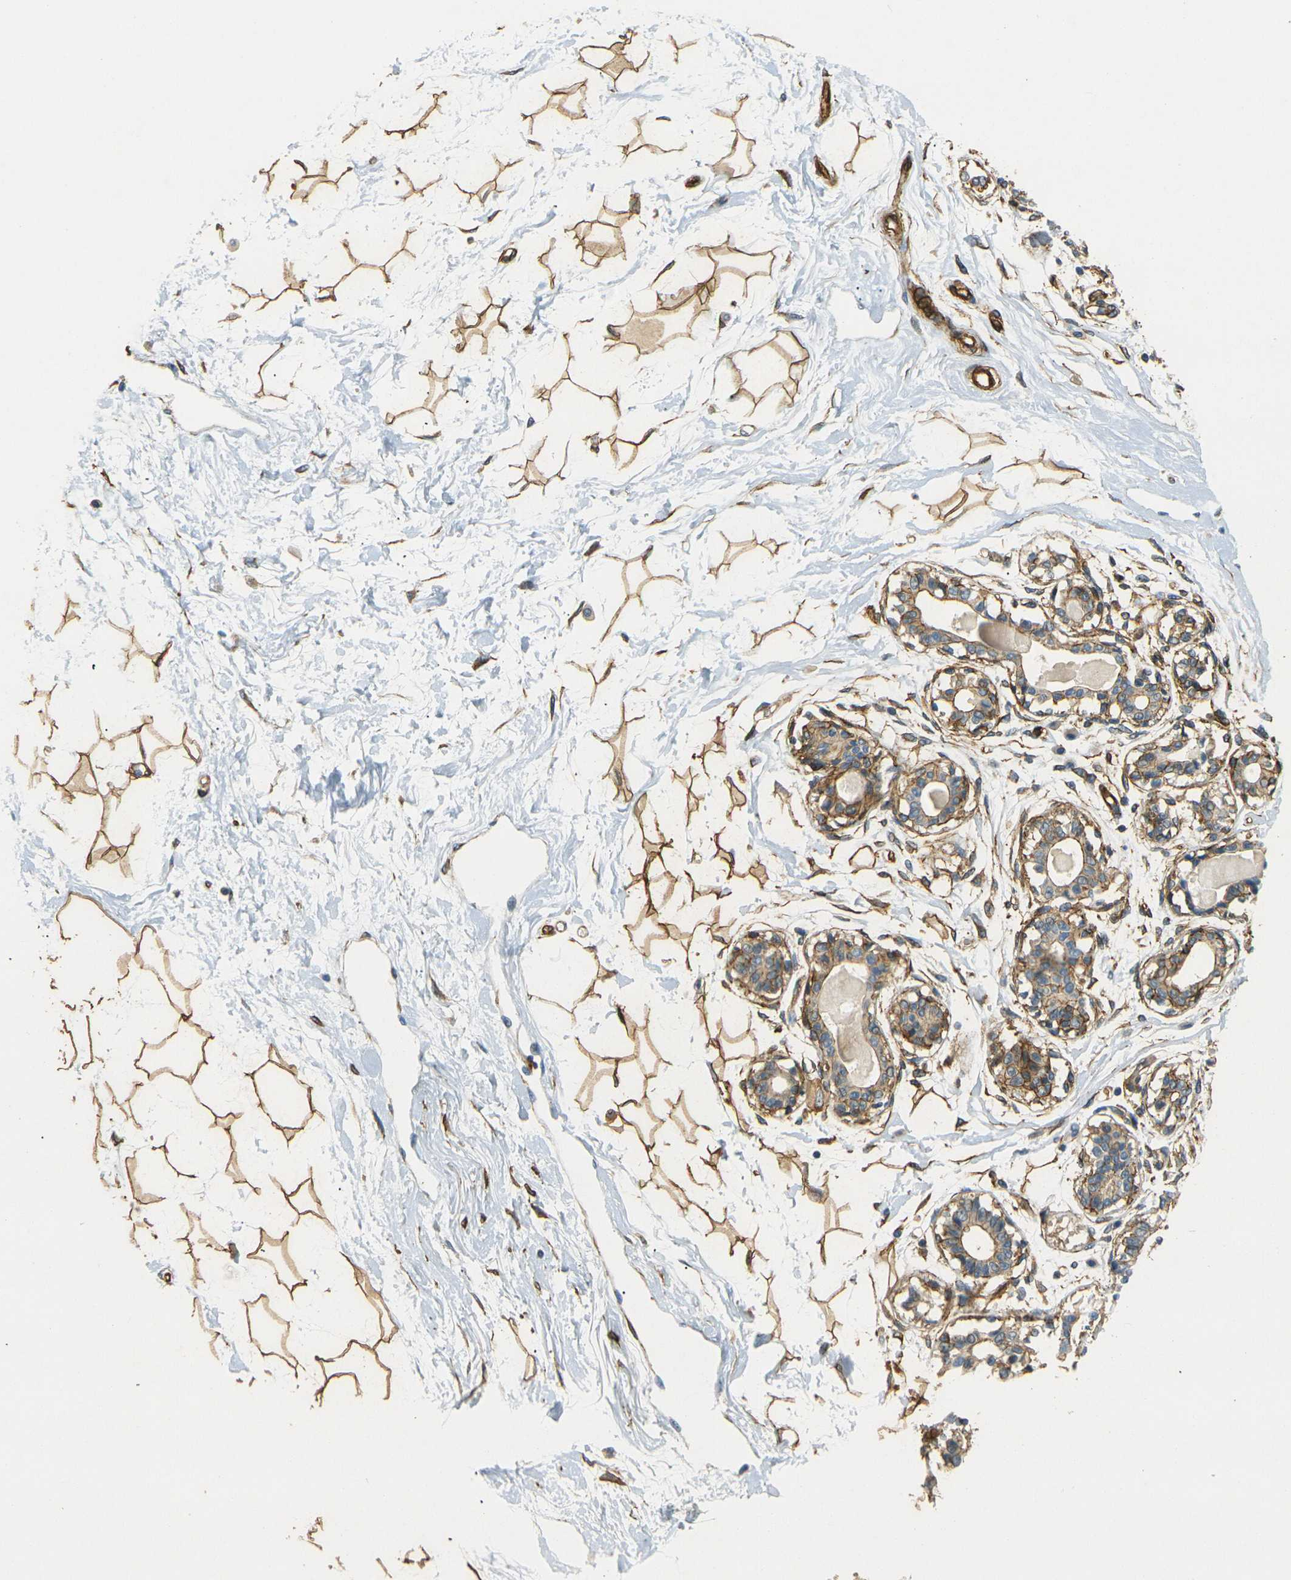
{"staining": {"intensity": "moderate", "quantity": "25%-75%", "location": "cytoplasmic/membranous"}, "tissue": "breast", "cell_type": "Adipocytes", "image_type": "normal", "snomed": [{"axis": "morphology", "description": "Normal tissue, NOS"}, {"axis": "topography", "description": "Breast"}], "caption": "IHC (DAB (3,3'-diaminobenzidine)) staining of unremarkable human breast shows moderate cytoplasmic/membranous protein positivity in approximately 25%-75% of adipocytes. The staining is performed using DAB (3,3'-diaminobenzidine) brown chromogen to label protein expression. The nuclei are counter-stained blue using hematoxylin.", "gene": "EPHA7", "patient": {"sex": "female", "age": 45}}